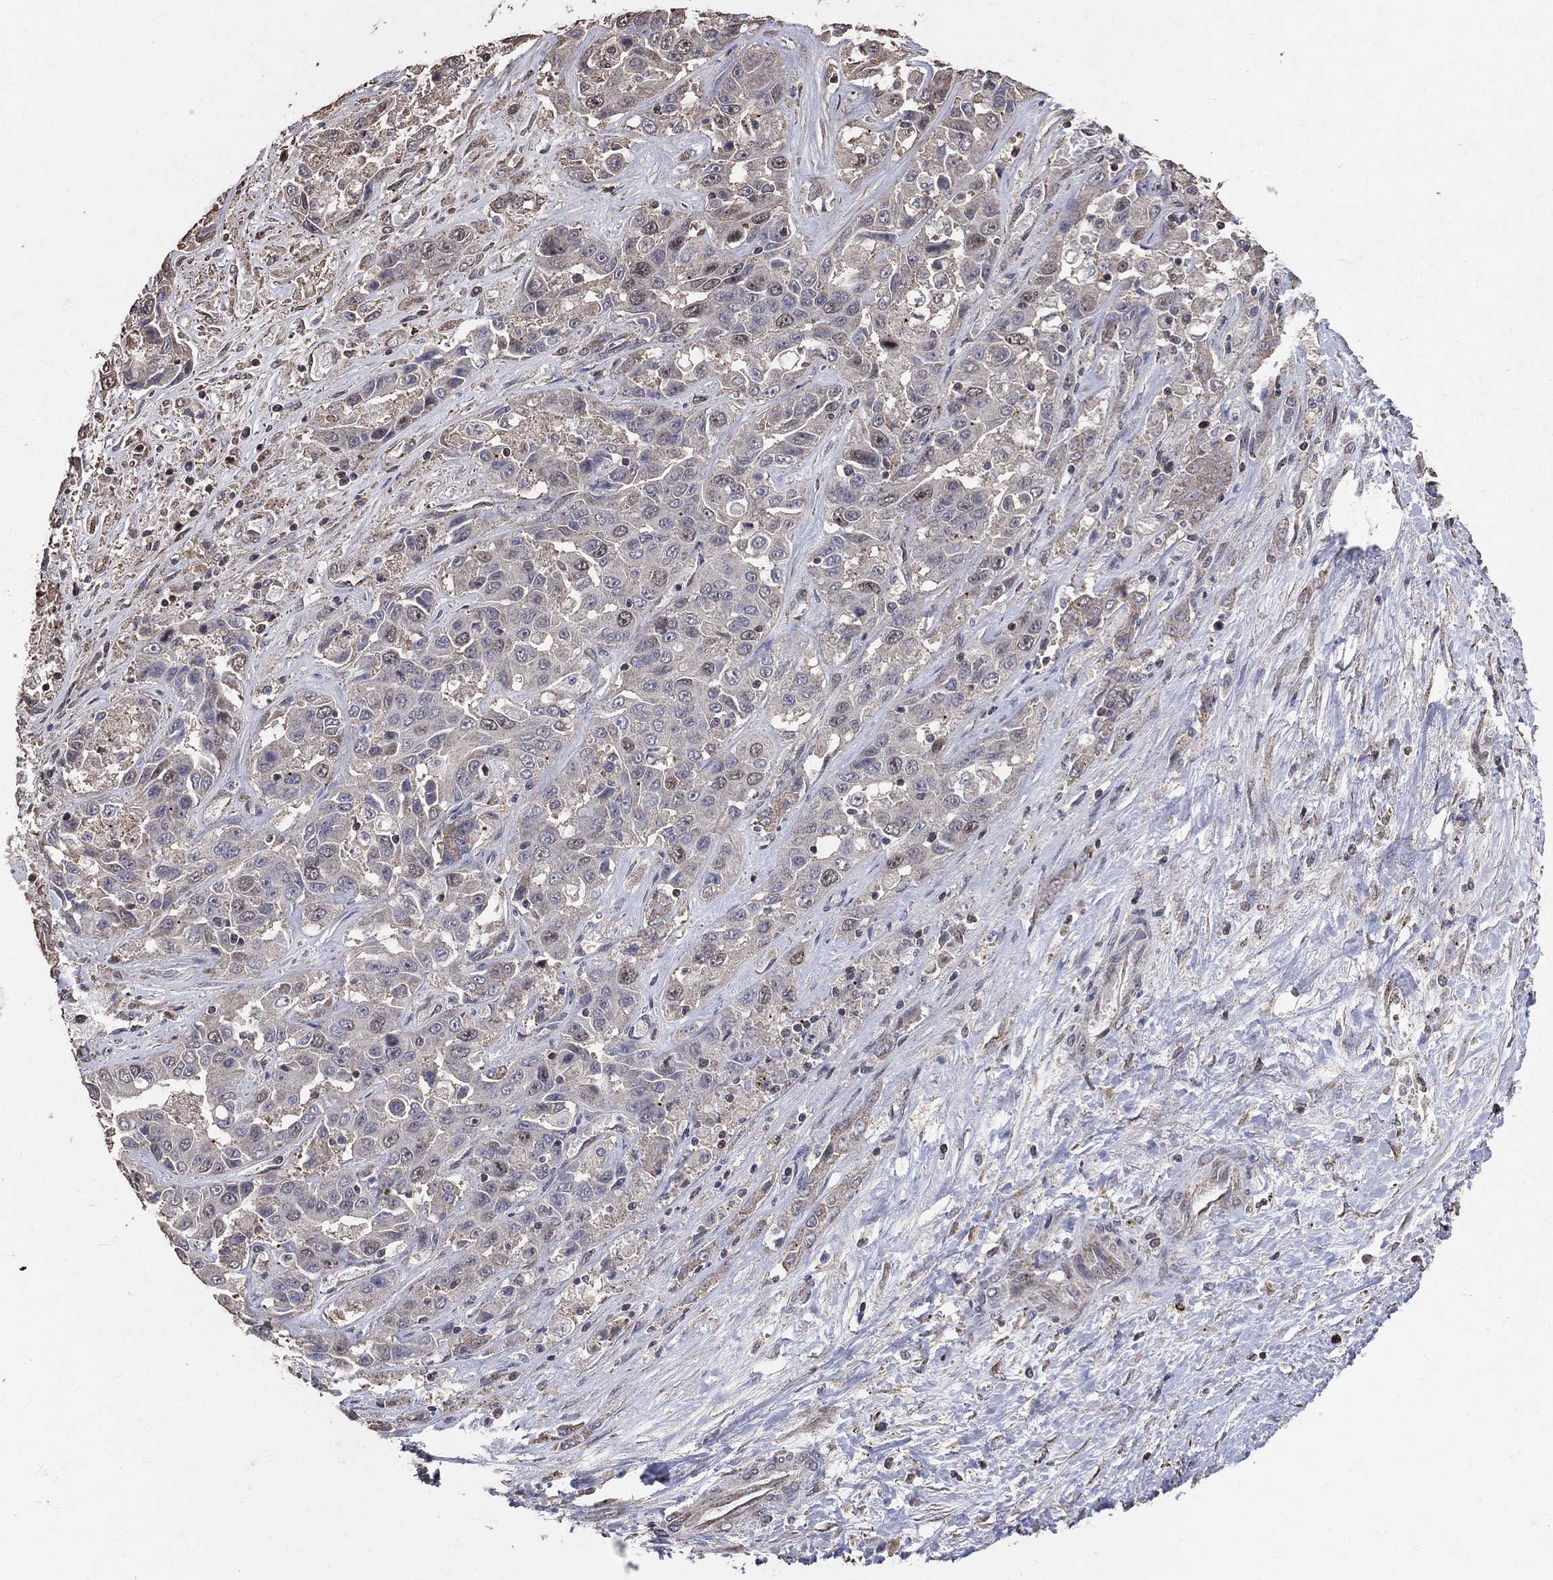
{"staining": {"intensity": "negative", "quantity": "none", "location": "none"}, "tissue": "liver cancer", "cell_type": "Tumor cells", "image_type": "cancer", "snomed": [{"axis": "morphology", "description": "Cholangiocarcinoma"}, {"axis": "topography", "description": "Liver"}], "caption": "IHC of human liver cancer demonstrates no positivity in tumor cells.", "gene": "LY6K", "patient": {"sex": "female", "age": 52}}